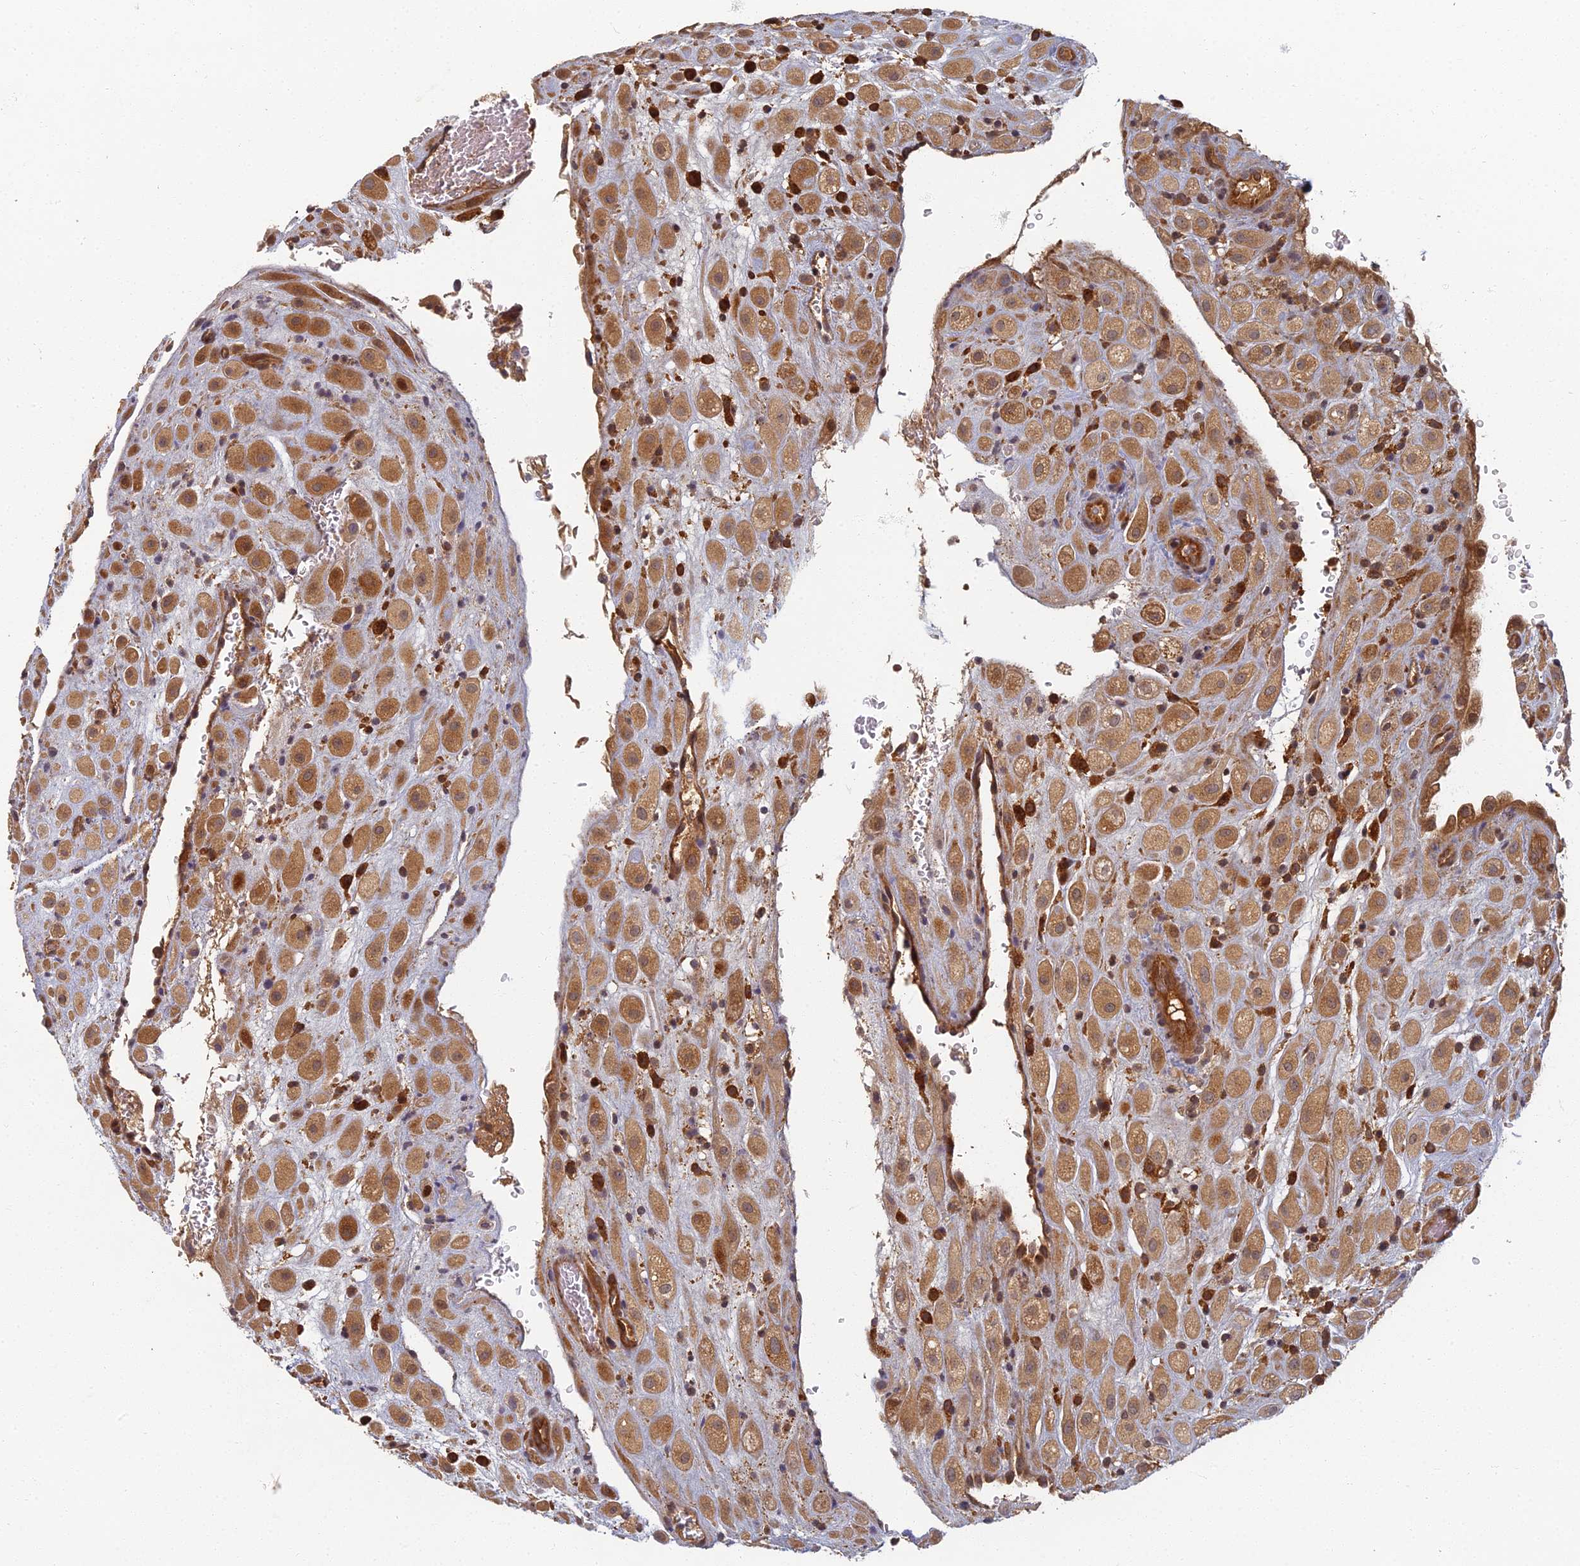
{"staining": {"intensity": "moderate", "quantity": ">75%", "location": "cytoplasmic/membranous"}, "tissue": "placenta", "cell_type": "Decidual cells", "image_type": "normal", "snomed": [{"axis": "morphology", "description": "Normal tissue, NOS"}, {"axis": "topography", "description": "Placenta"}], "caption": "Placenta stained with DAB (3,3'-diaminobenzidine) IHC shows medium levels of moderate cytoplasmic/membranous expression in about >75% of decidual cells.", "gene": "INO80D", "patient": {"sex": "female", "age": 35}}